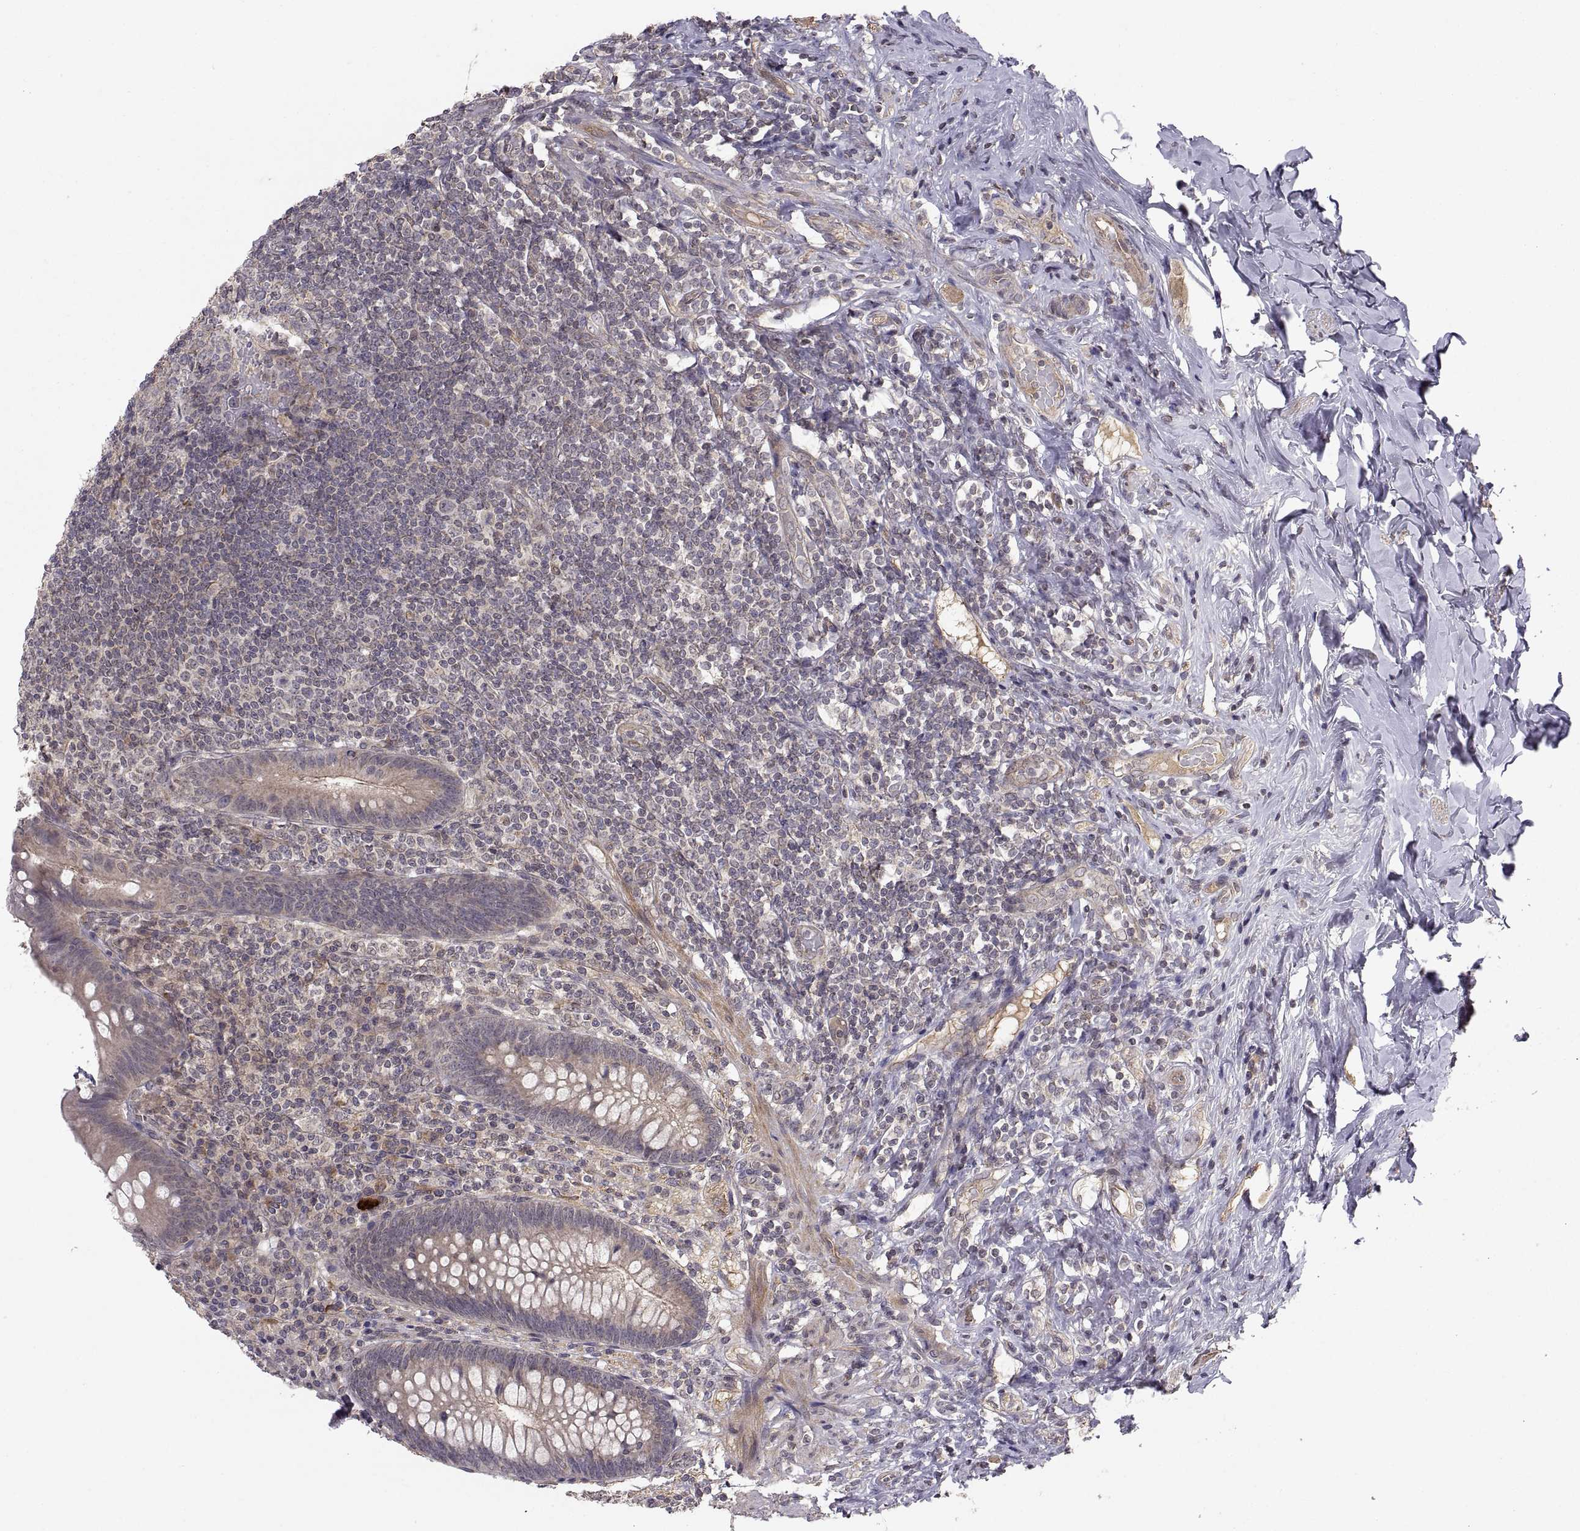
{"staining": {"intensity": "weak", "quantity": "25%-75%", "location": "cytoplasmic/membranous"}, "tissue": "appendix", "cell_type": "Glandular cells", "image_type": "normal", "snomed": [{"axis": "morphology", "description": "Normal tissue, NOS"}, {"axis": "topography", "description": "Appendix"}], "caption": "A high-resolution photomicrograph shows immunohistochemistry staining of benign appendix, which demonstrates weak cytoplasmic/membranous staining in approximately 25%-75% of glandular cells.", "gene": "ABL2", "patient": {"sex": "male", "age": 47}}